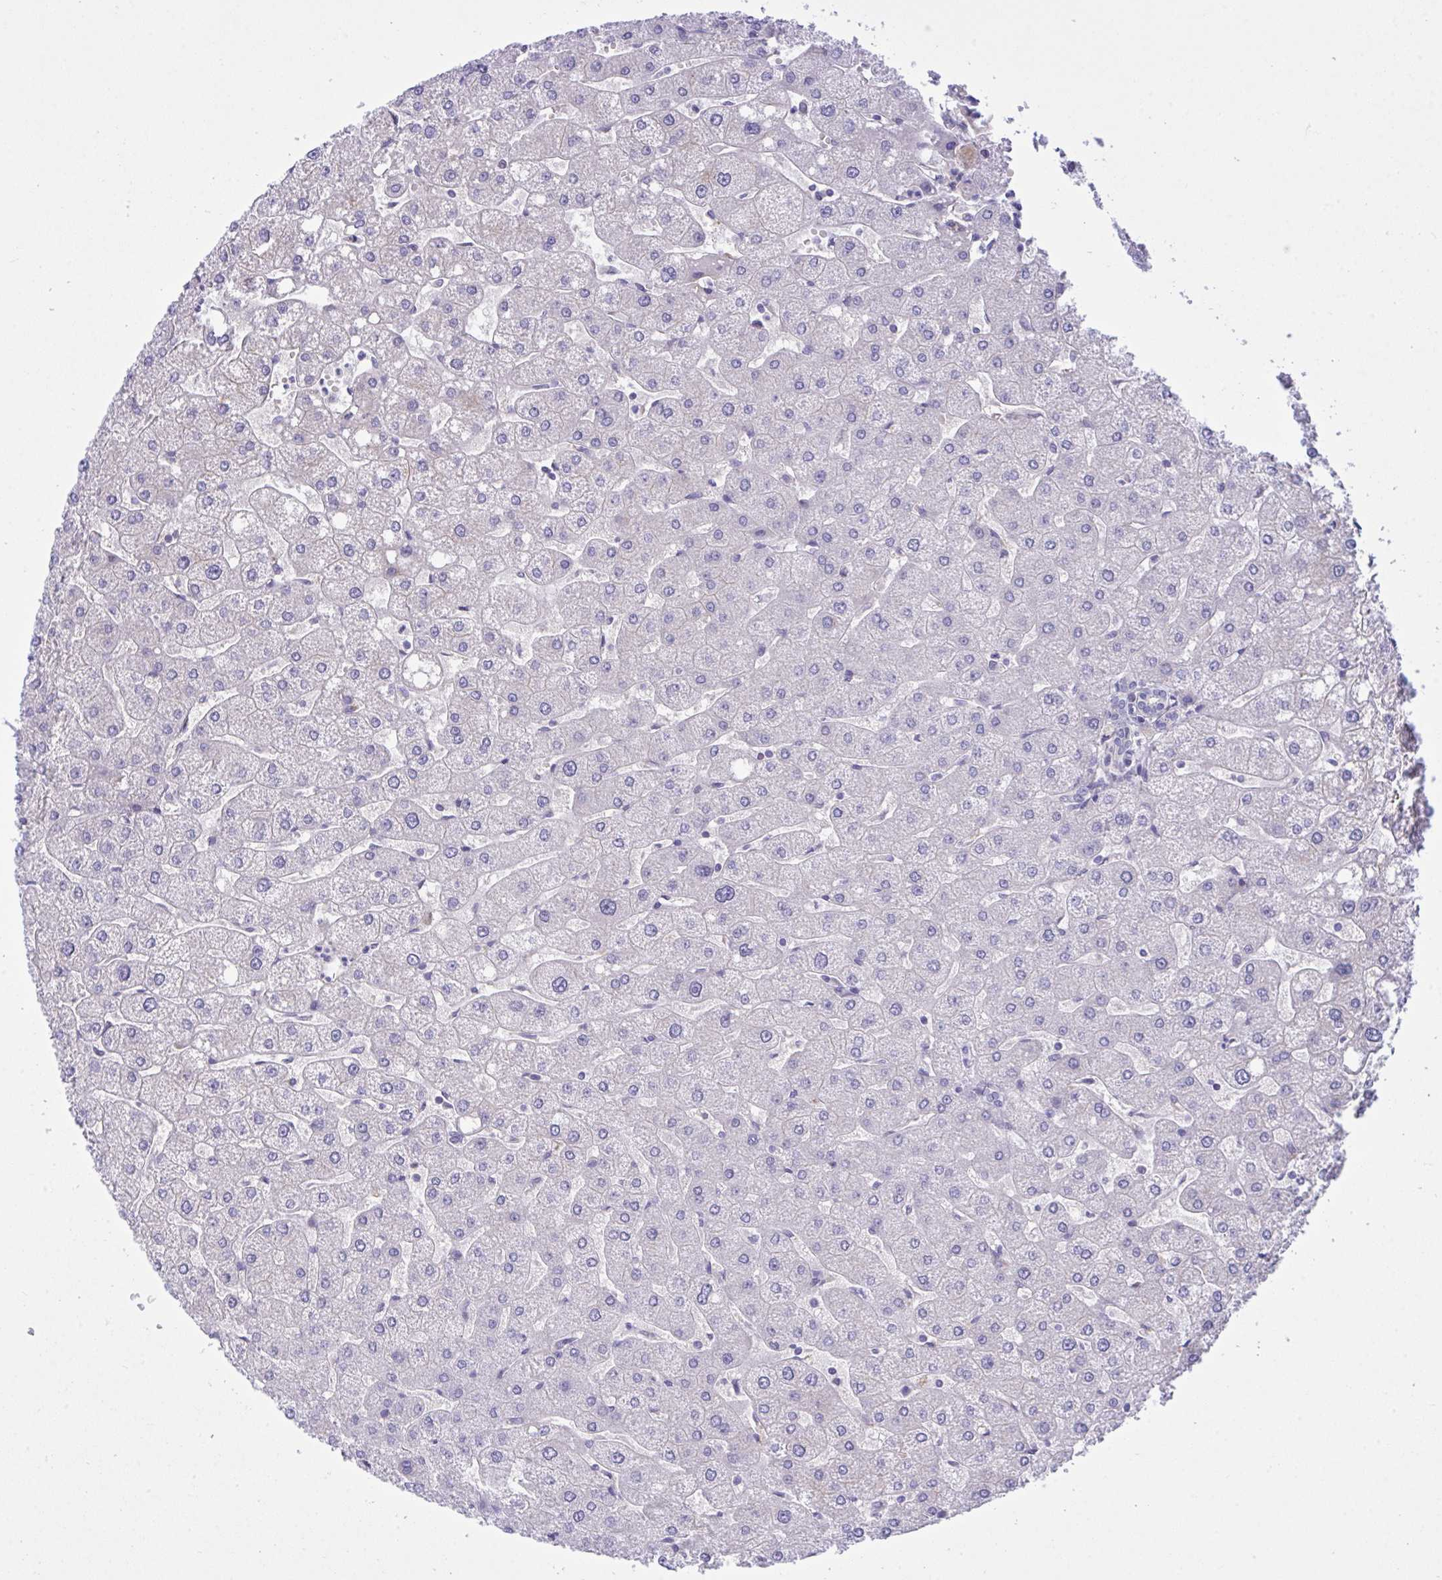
{"staining": {"intensity": "negative", "quantity": "none", "location": "none"}, "tissue": "liver", "cell_type": "Cholangiocytes", "image_type": "normal", "snomed": [{"axis": "morphology", "description": "Normal tissue, NOS"}, {"axis": "topography", "description": "Liver"}], "caption": "Immunohistochemistry image of normal liver: liver stained with DAB (3,3'-diaminobenzidine) exhibits no significant protein positivity in cholangiocytes.", "gene": "WDR97", "patient": {"sex": "male", "age": 67}}